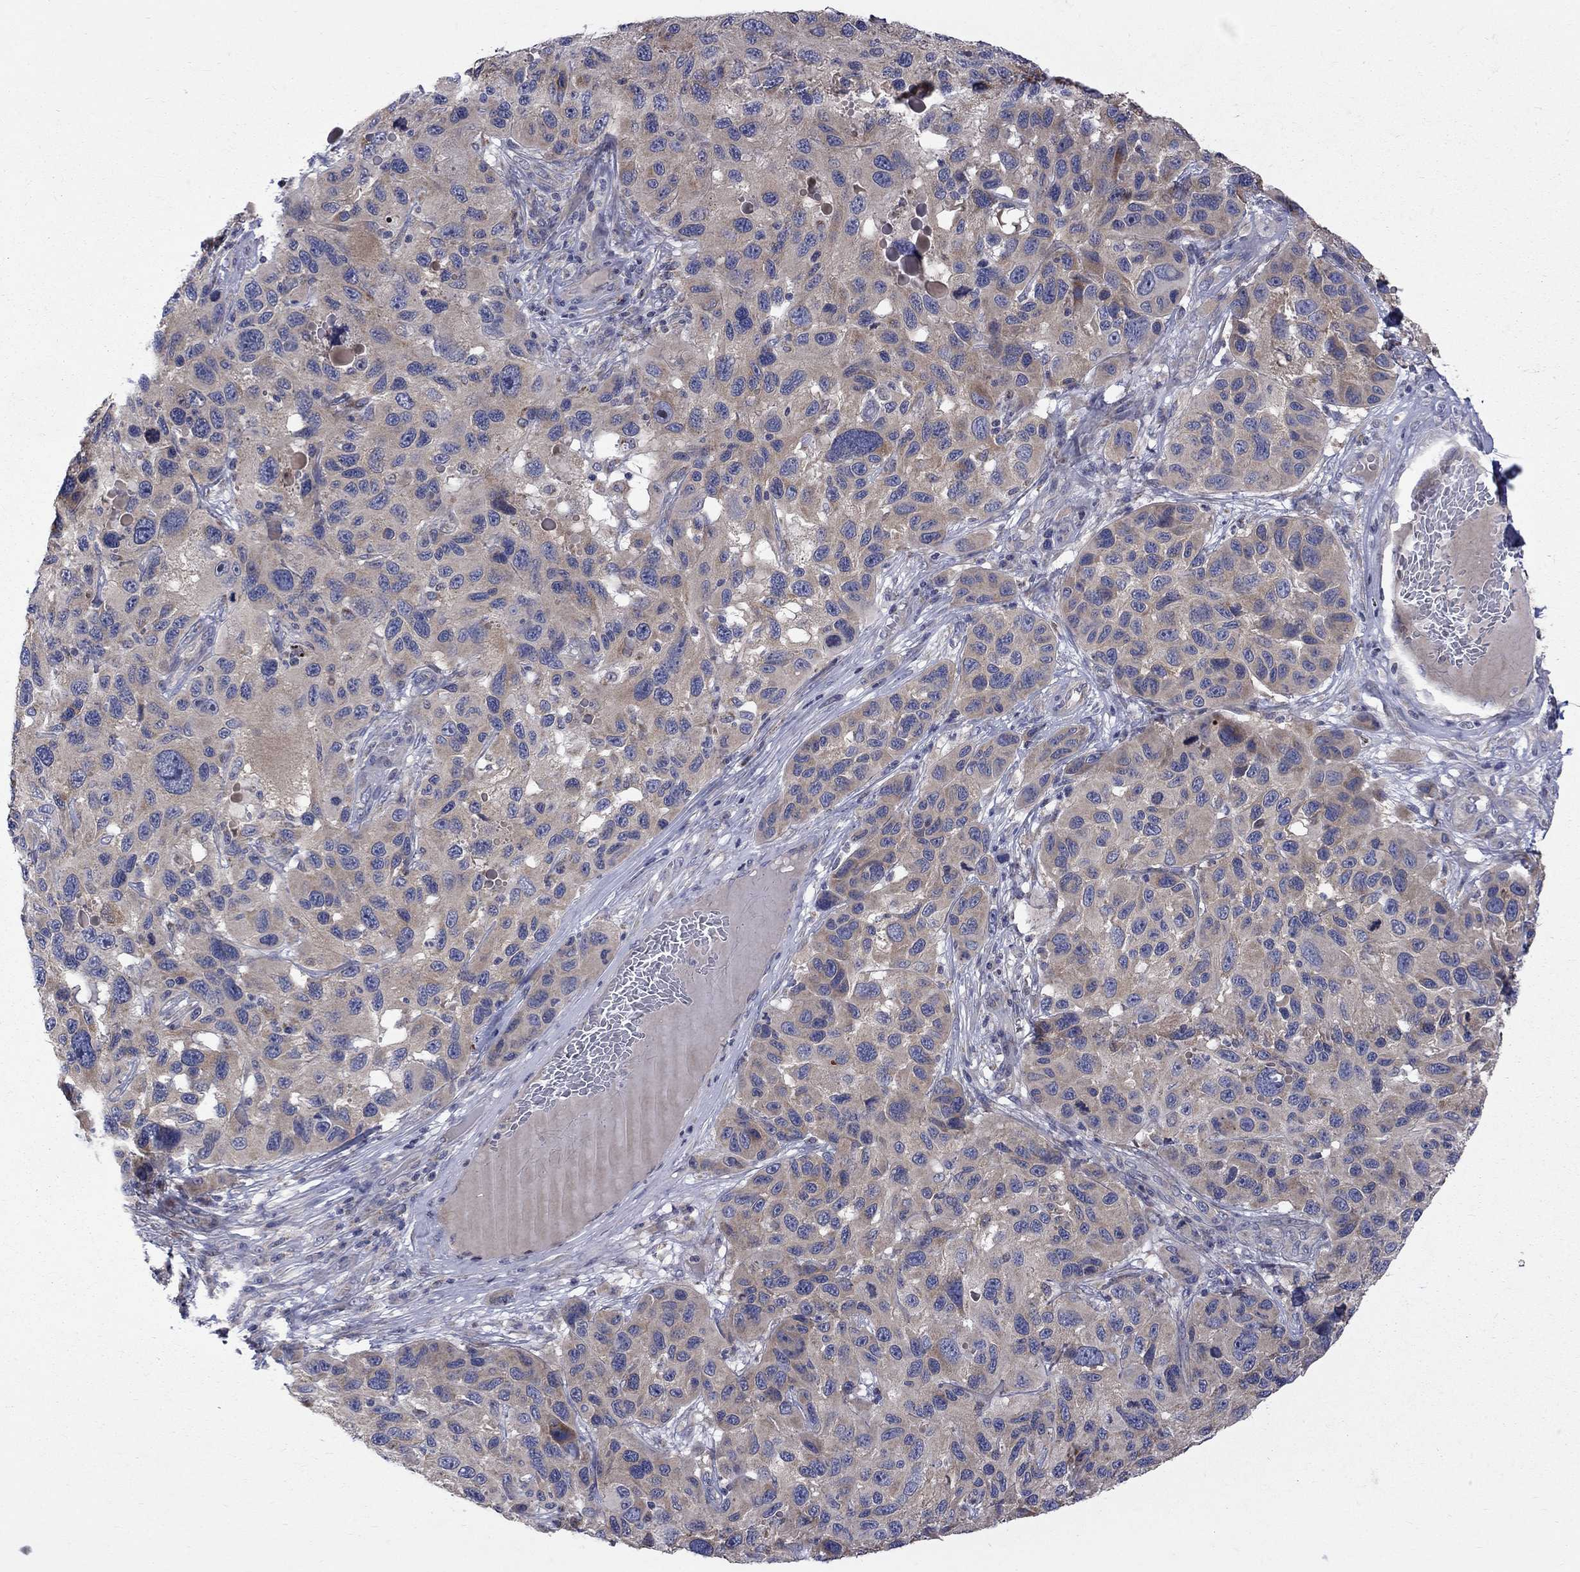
{"staining": {"intensity": "weak", "quantity": "25%-75%", "location": "cytoplasmic/membranous"}, "tissue": "melanoma", "cell_type": "Tumor cells", "image_type": "cancer", "snomed": [{"axis": "morphology", "description": "Malignant melanoma, NOS"}, {"axis": "topography", "description": "Skin"}], "caption": "Melanoma stained with immunohistochemistry (IHC) demonstrates weak cytoplasmic/membranous positivity in approximately 25%-75% of tumor cells.", "gene": "SH2B1", "patient": {"sex": "male", "age": 53}}